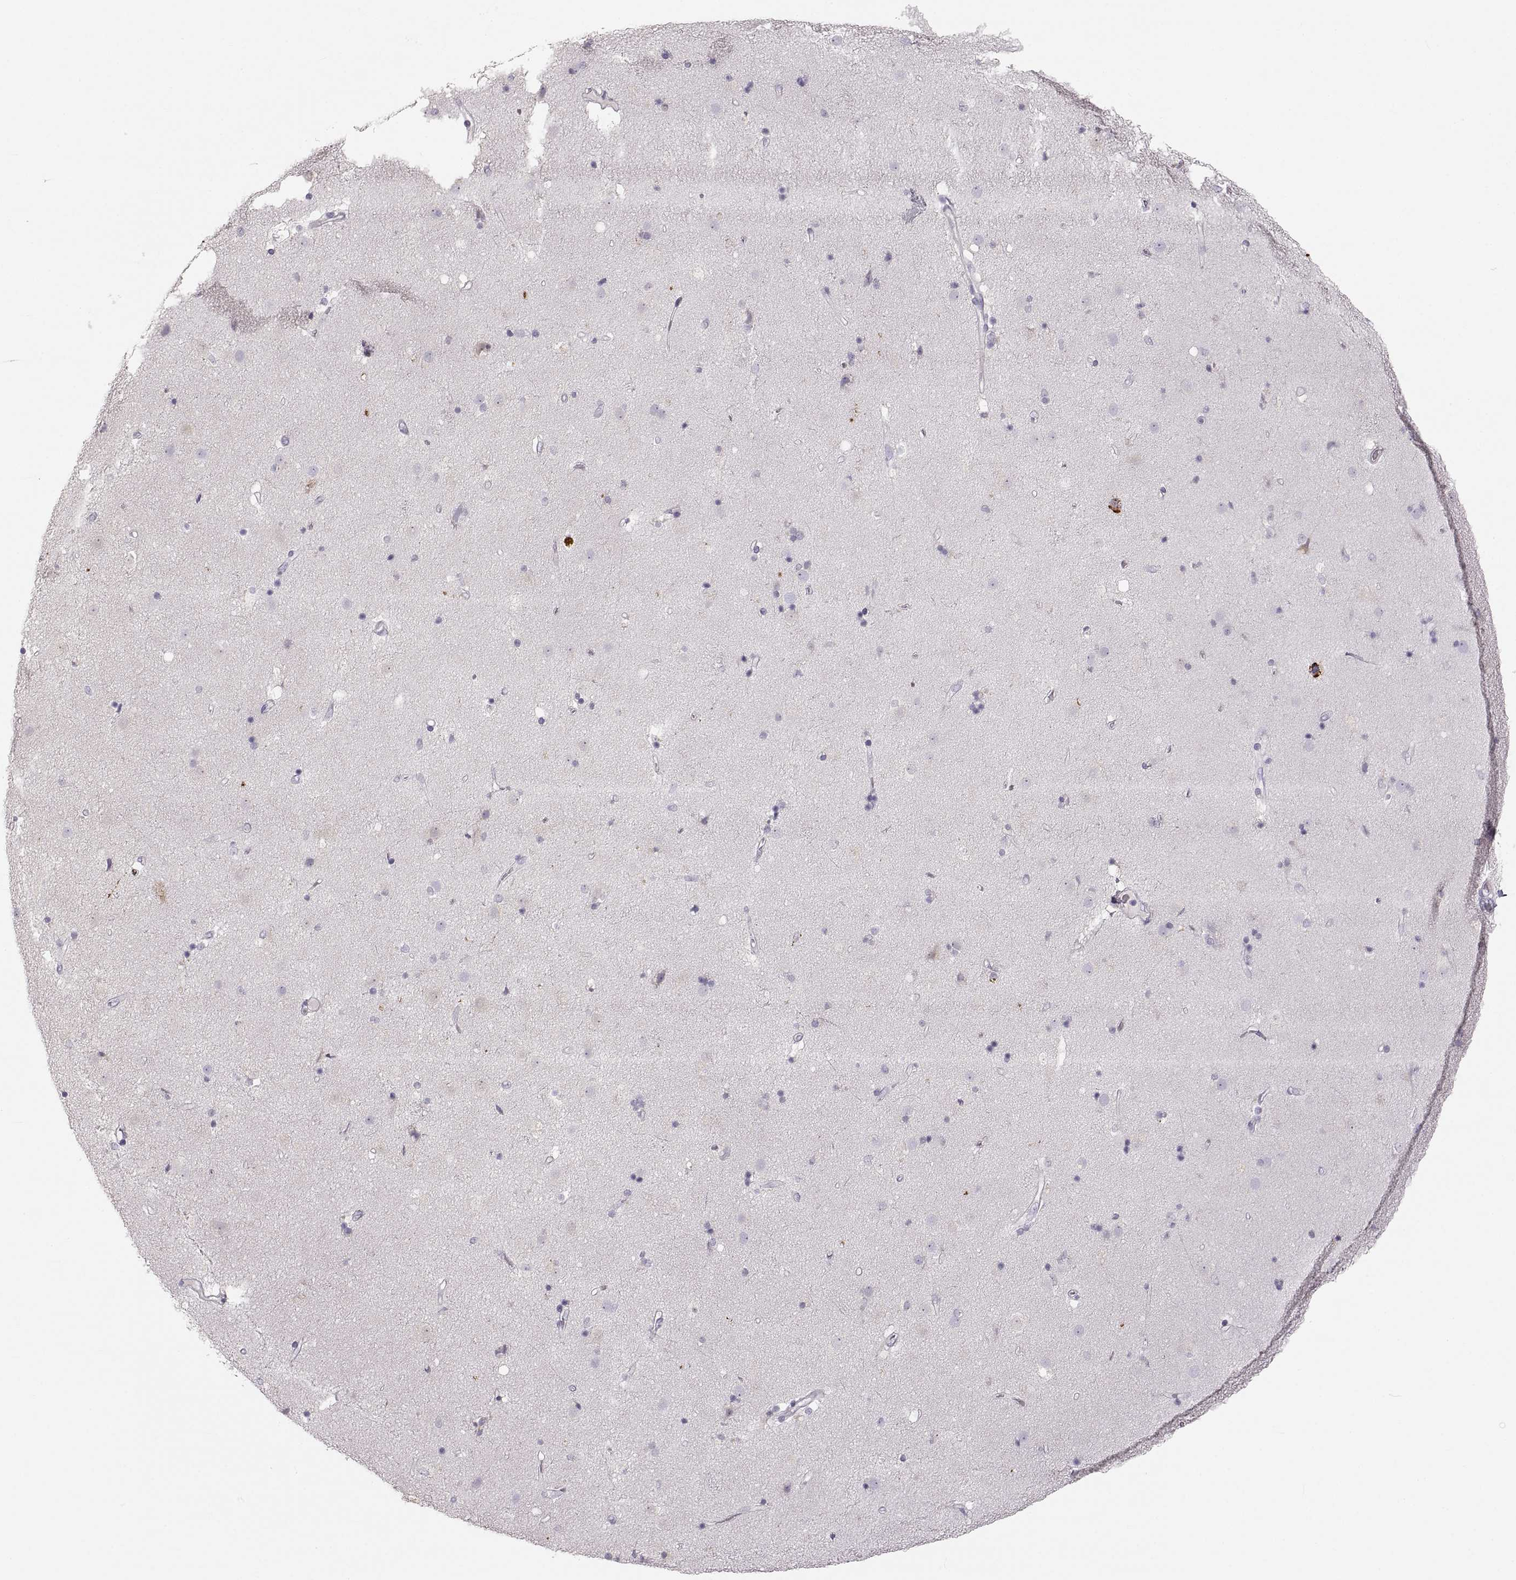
{"staining": {"intensity": "negative", "quantity": "none", "location": "none"}, "tissue": "caudate", "cell_type": "Glial cells", "image_type": "normal", "snomed": [{"axis": "morphology", "description": "Normal tissue, NOS"}, {"axis": "topography", "description": "Lateral ventricle wall"}], "caption": "Image shows no protein positivity in glial cells of unremarkable caudate. The staining is performed using DAB (3,3'-diaminobenzidine) brown chromogen with nuclei counter-stained in using hematoxylin.", "gene": "RUNDC3A", "patient": {"sex": "female", "age": 71}}